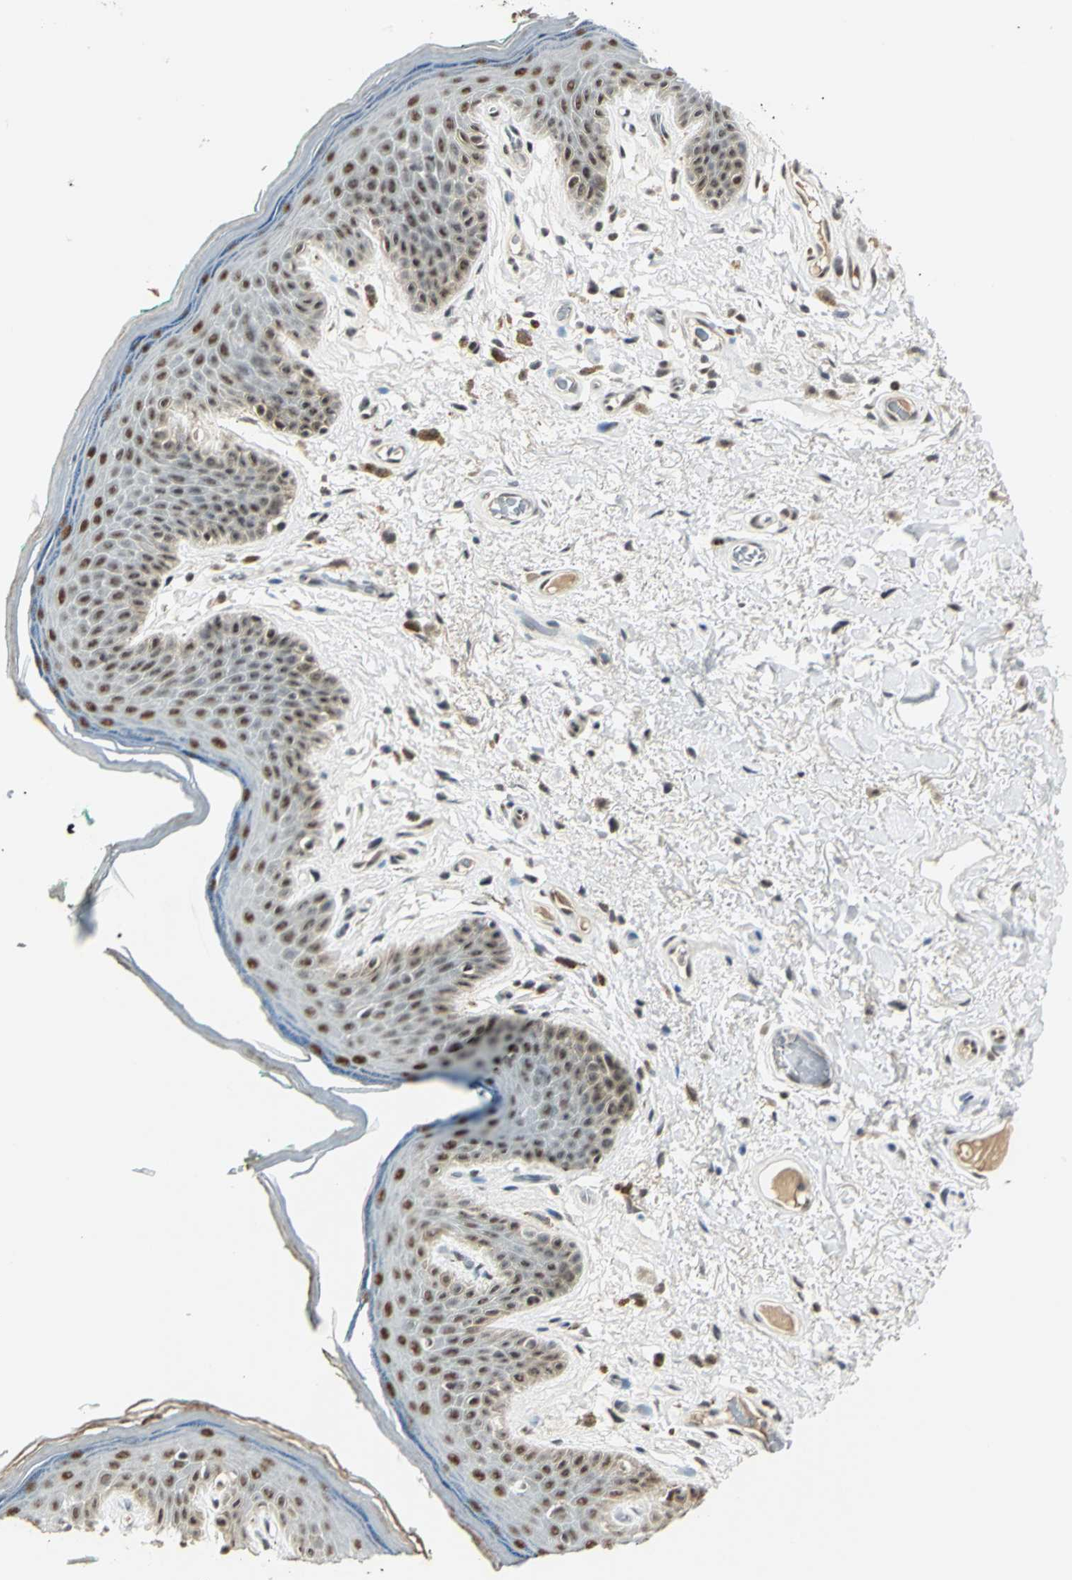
{"staining": {"intensity": "moderate", "quantity": ">75%", "location": "nuclear"}, "tissue": "skin", "cell_type": "Epidermal cells", "image_type": "normal", "snomed": [{"axis": "morphology", "description": "Normal tissue, NOS"}, {"axis": "topography", "description": "Anal"}], "caption": "Immunohistochemistry (IHC) micrograph of benign skin: skin stained using immunohistochemistry (IHC) exhibits medium levels of moderate protein expression localized specifically in the nuclear of epidermal cells, appearing as a nuclear brown color.", "gene": "CCNT1", "patient": {"sex": "male", "age": 74}}